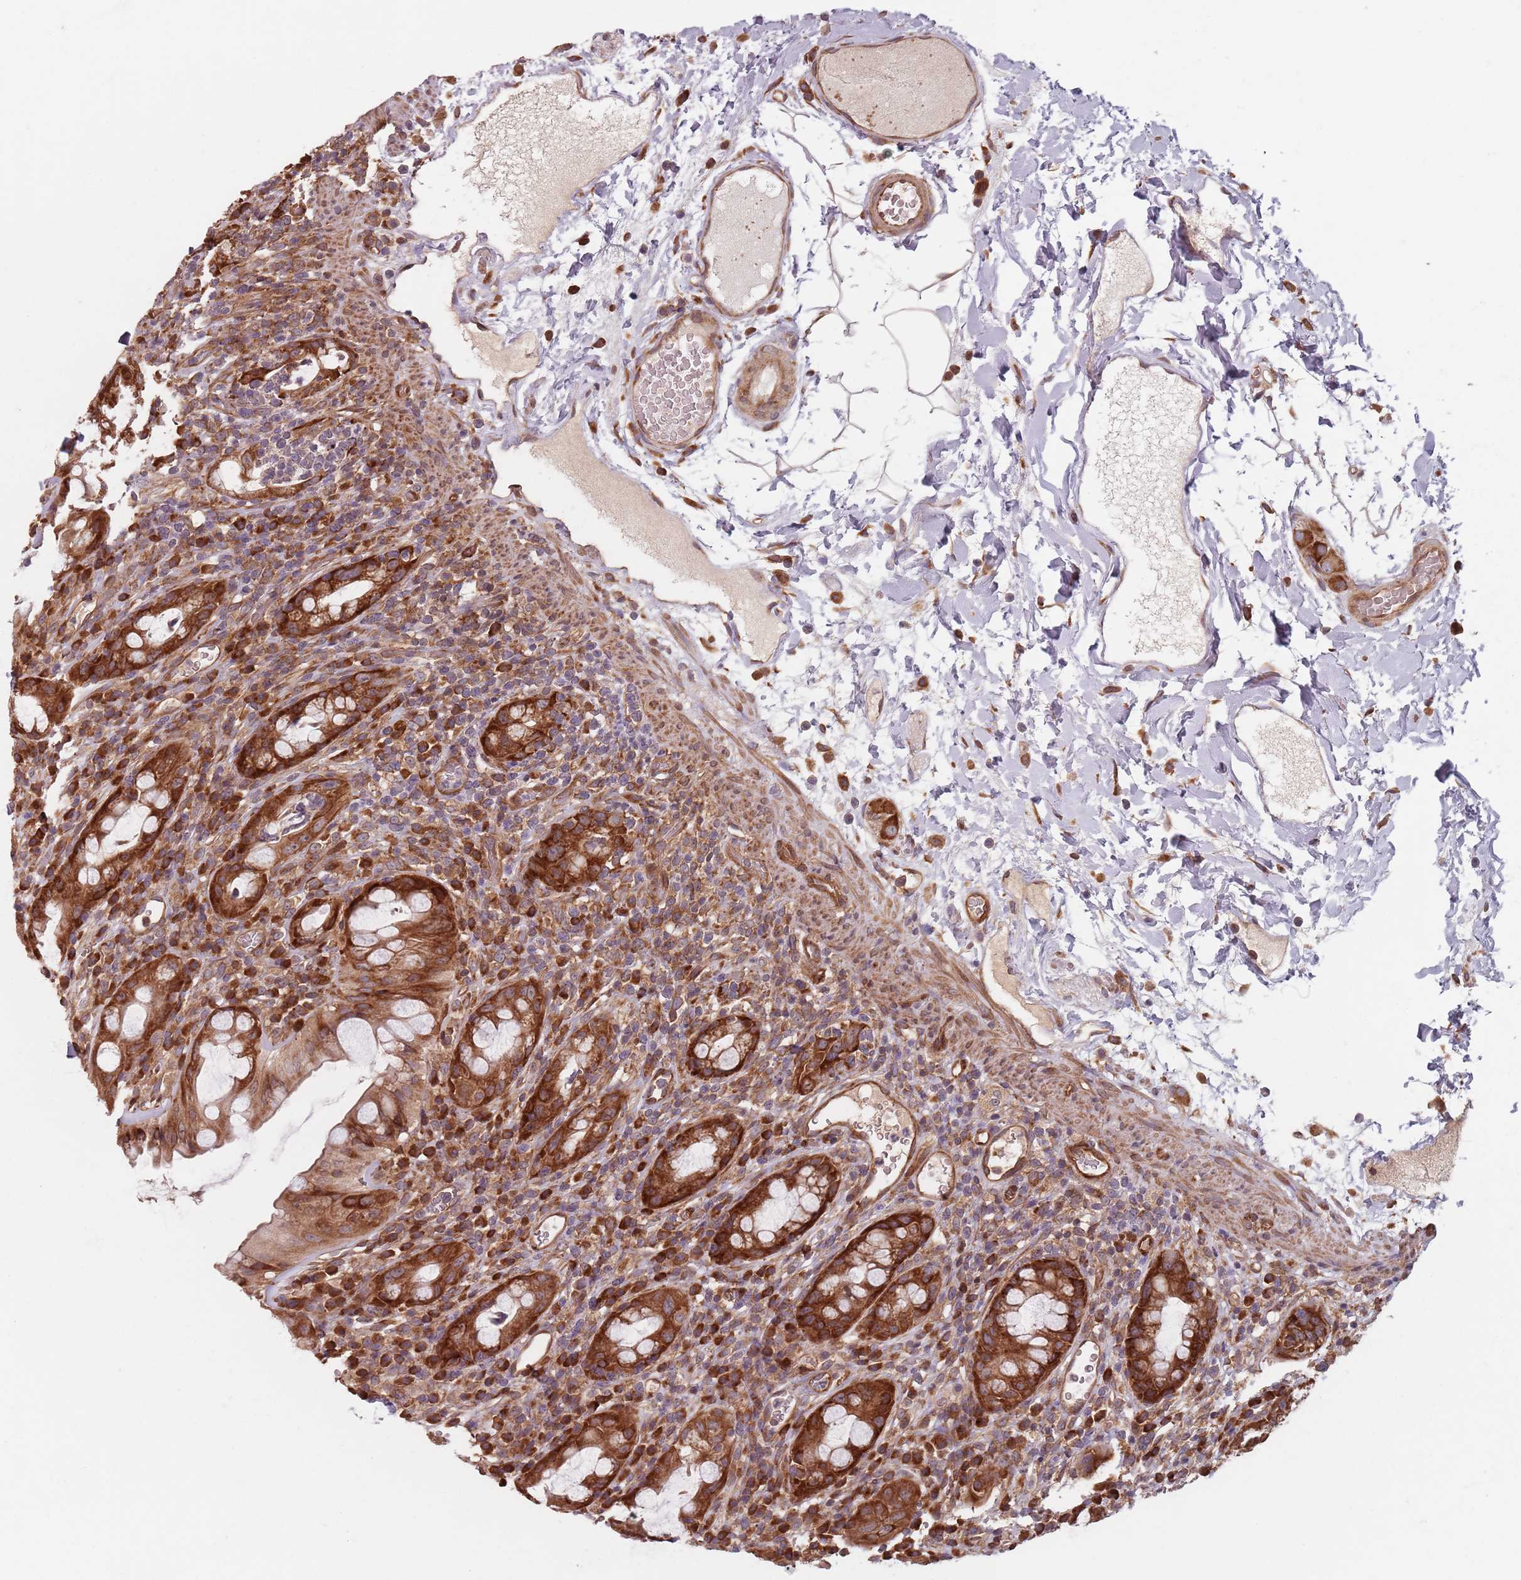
{"staining": {"intensity": "strong", "quantity": ">75%", "location": "cytoplasmic/membranous"}, "tissue": "rectum", "cell_type": "Glandular cells", "image_type": "normal", "snomed": [{"axis": "morphology", "description": "Normal tissue, NOS"}, {"axis": "topography", "description": "Rectum"}], "caption": "About >75% of glandular cells in normal human rectum reveal strong cytoplasmic/membranous protein positivity as visualized by brown immunohistochemical staining.", "gene": "NOTCH3", "patient": {"sex": "female", "age": 57}}